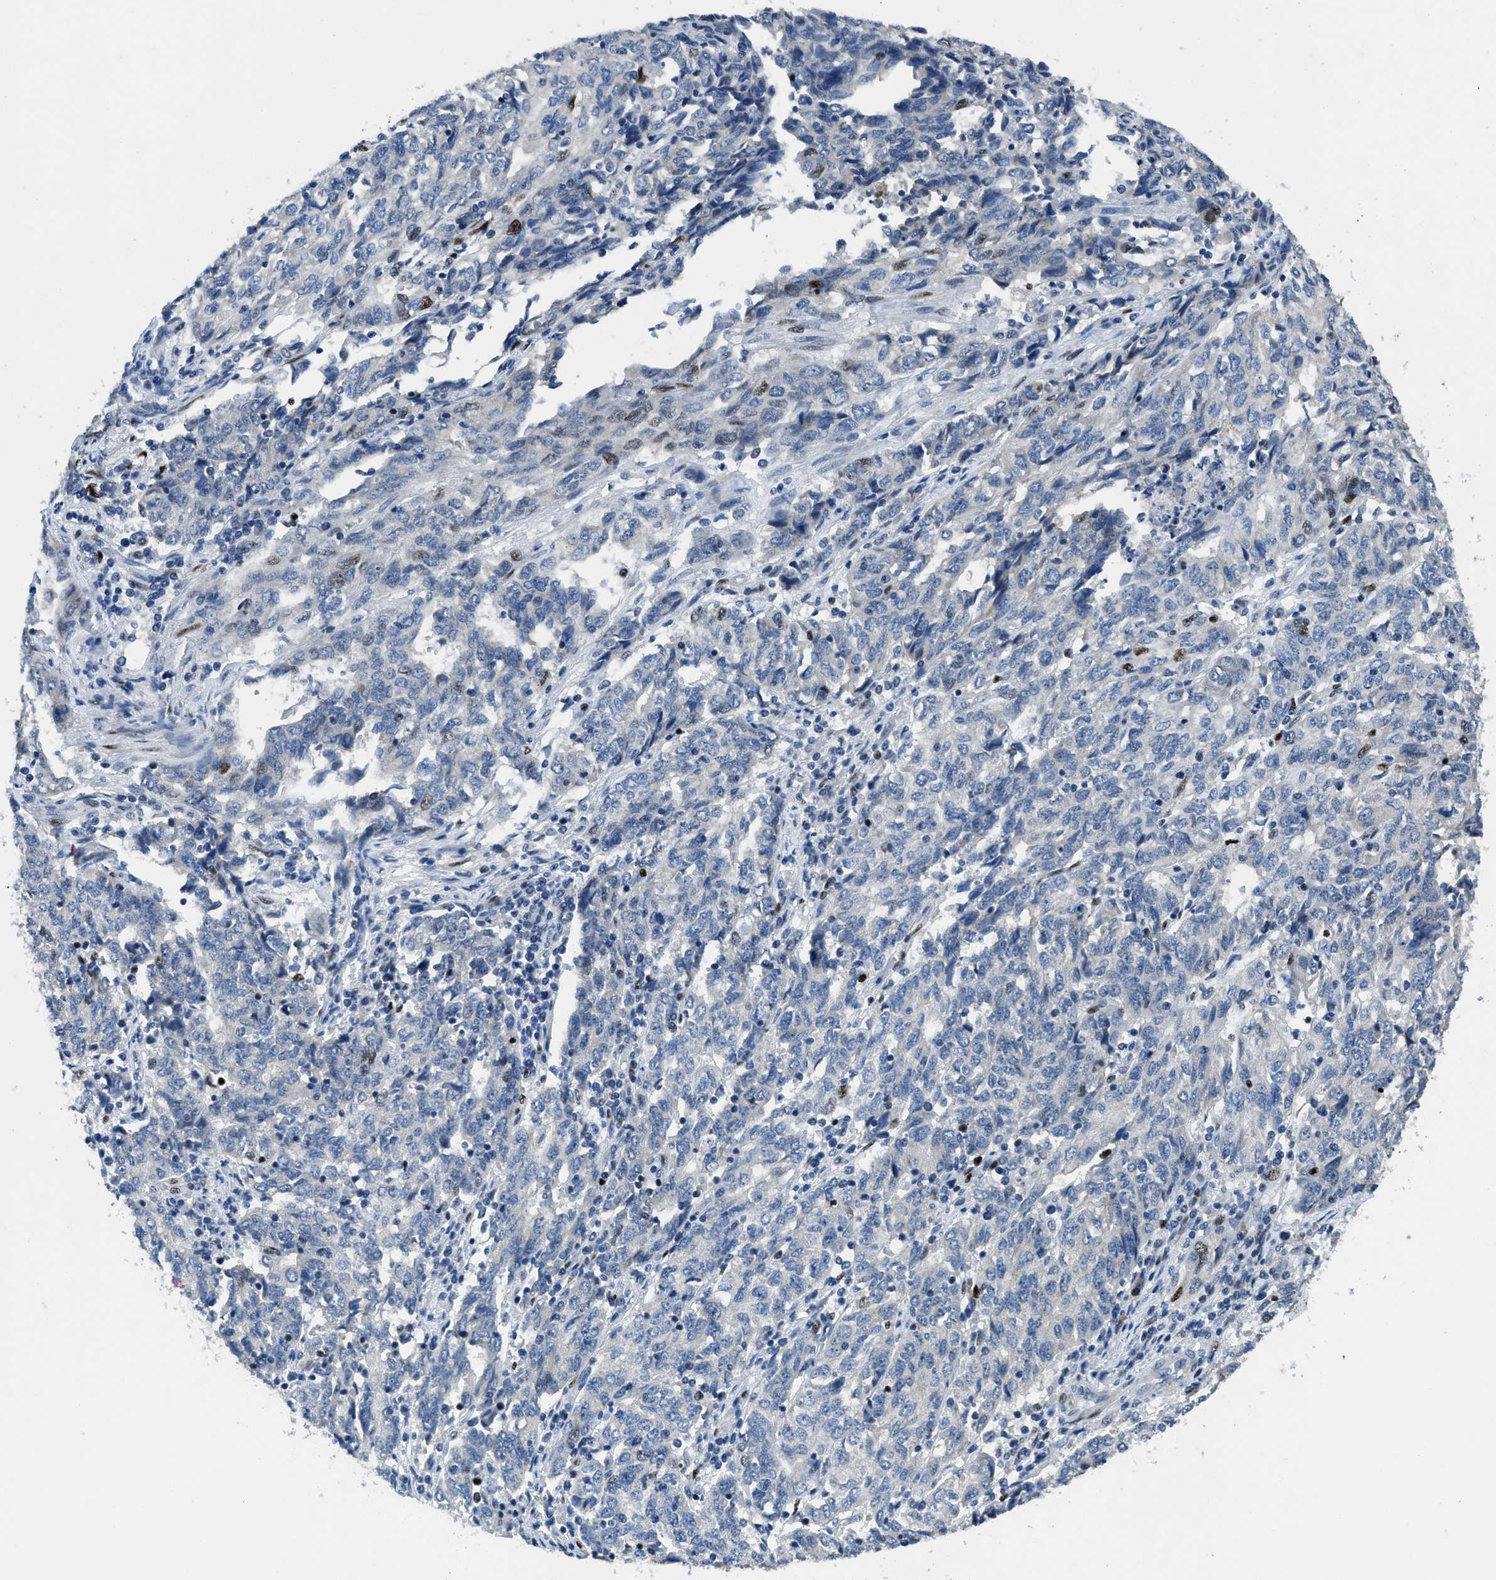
{"staining": {"intensity": "negative", "quantity": "none", "location": "none"}, "tissue": "endometrial cancer", "cell_type": "Tumor cells", "image_type": "cancer", "snomed": [{"axis": "morphology", "description": "Adenocarcinoma, NOS"}, {"axis": "topography", "description": "Endometrium"}], "caption": "Endometrial cancer (adenocarcinoma) stained for a protein using IHC displays no staining tumor cells.", "gene": "EGR1", "patient": {"sex": "female", "age": 80}}